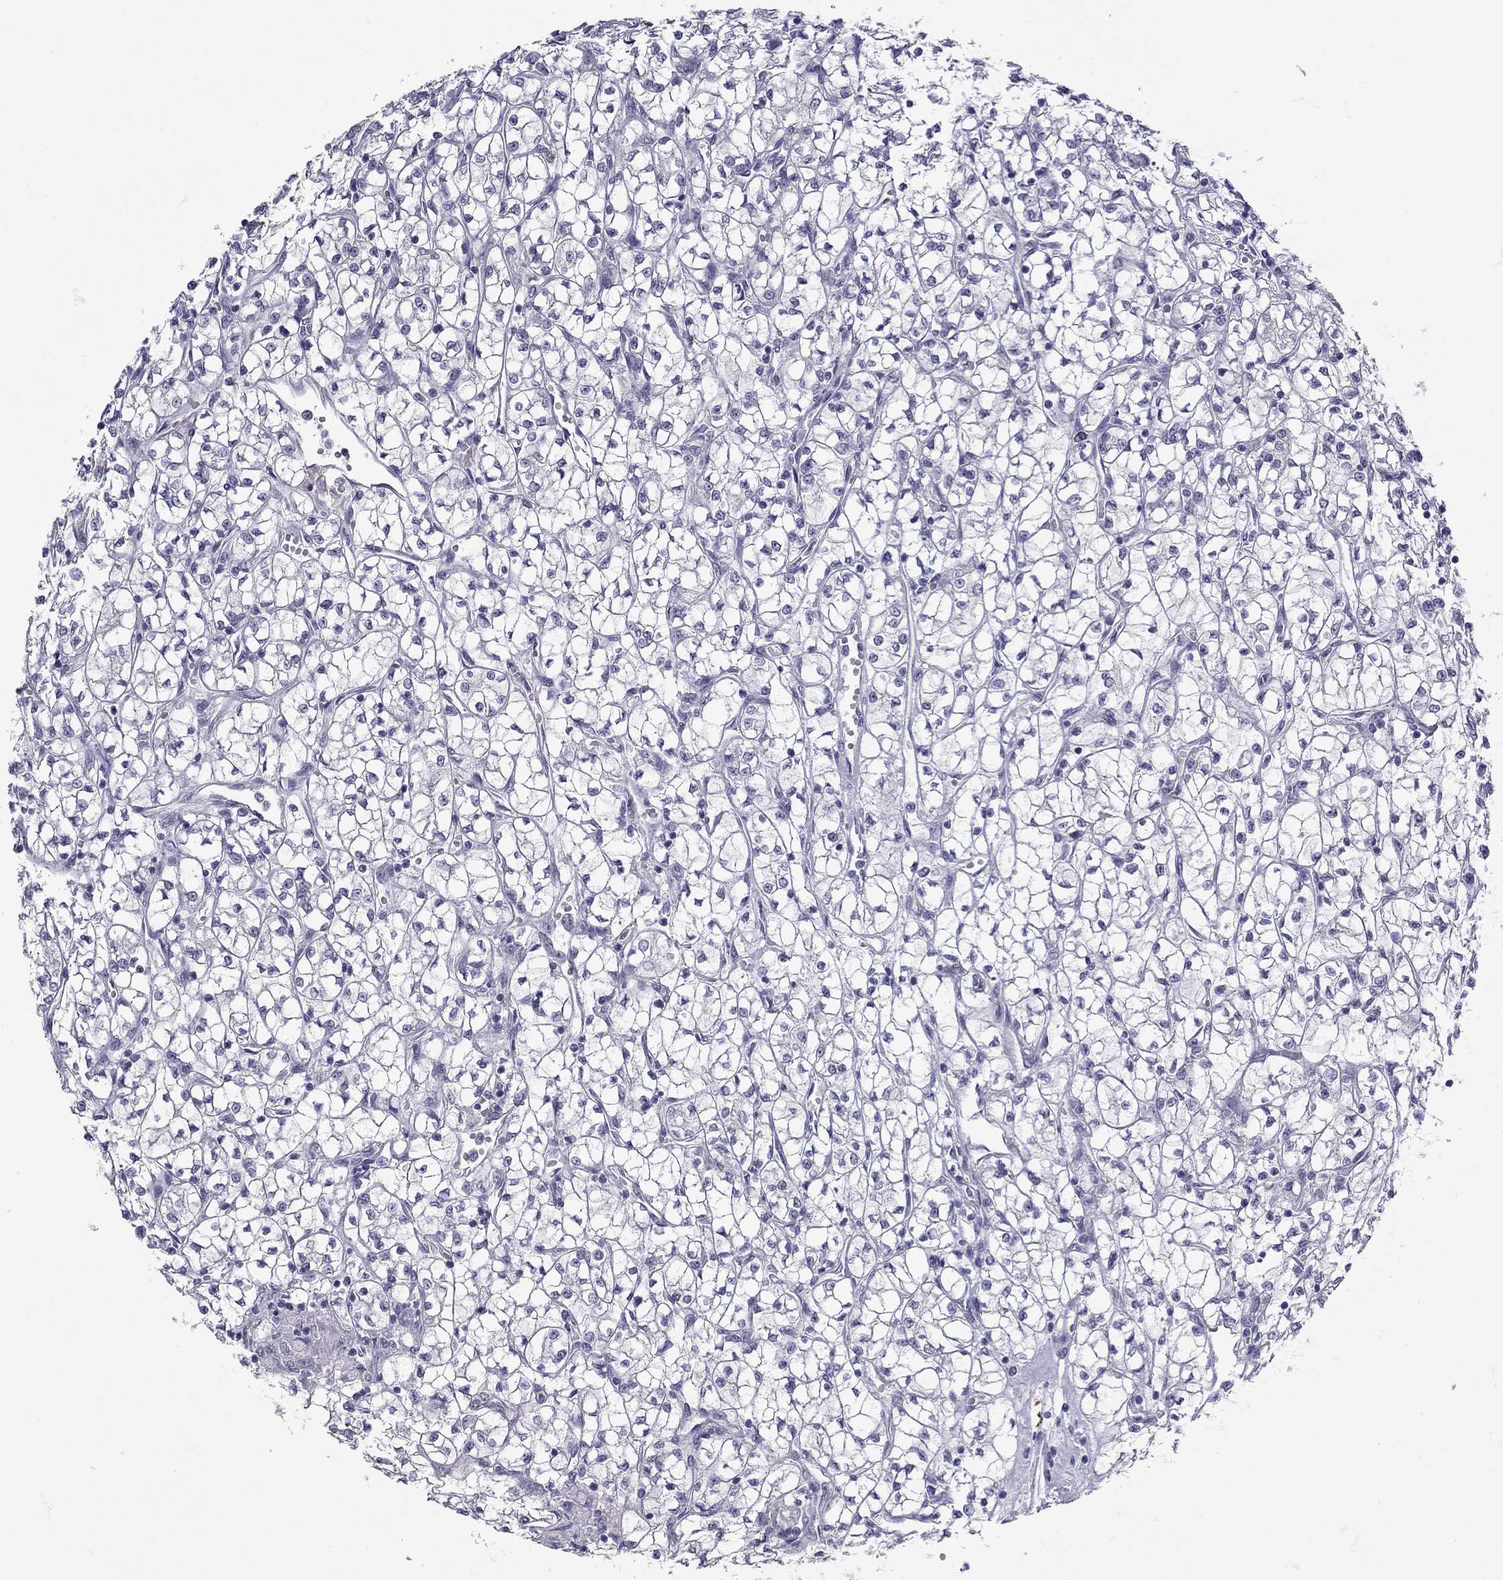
{"staining": {"intensity": "negative", "quantity": "none", "location": "none"}, "tissue": "renal cancer", "cell_type": "Tumor cells", "image_type": "cancer", "snomed": [{"axis": "morphology", "description": "Adenocarcinoma, NOS"}, {"axis": "topography", "description": "Kidney"}], "caption": "Tumor cells show no significant expression in renal cancer.", "gene": "PPP1R3A", "patient": {"sex": "female", "age": 64}}